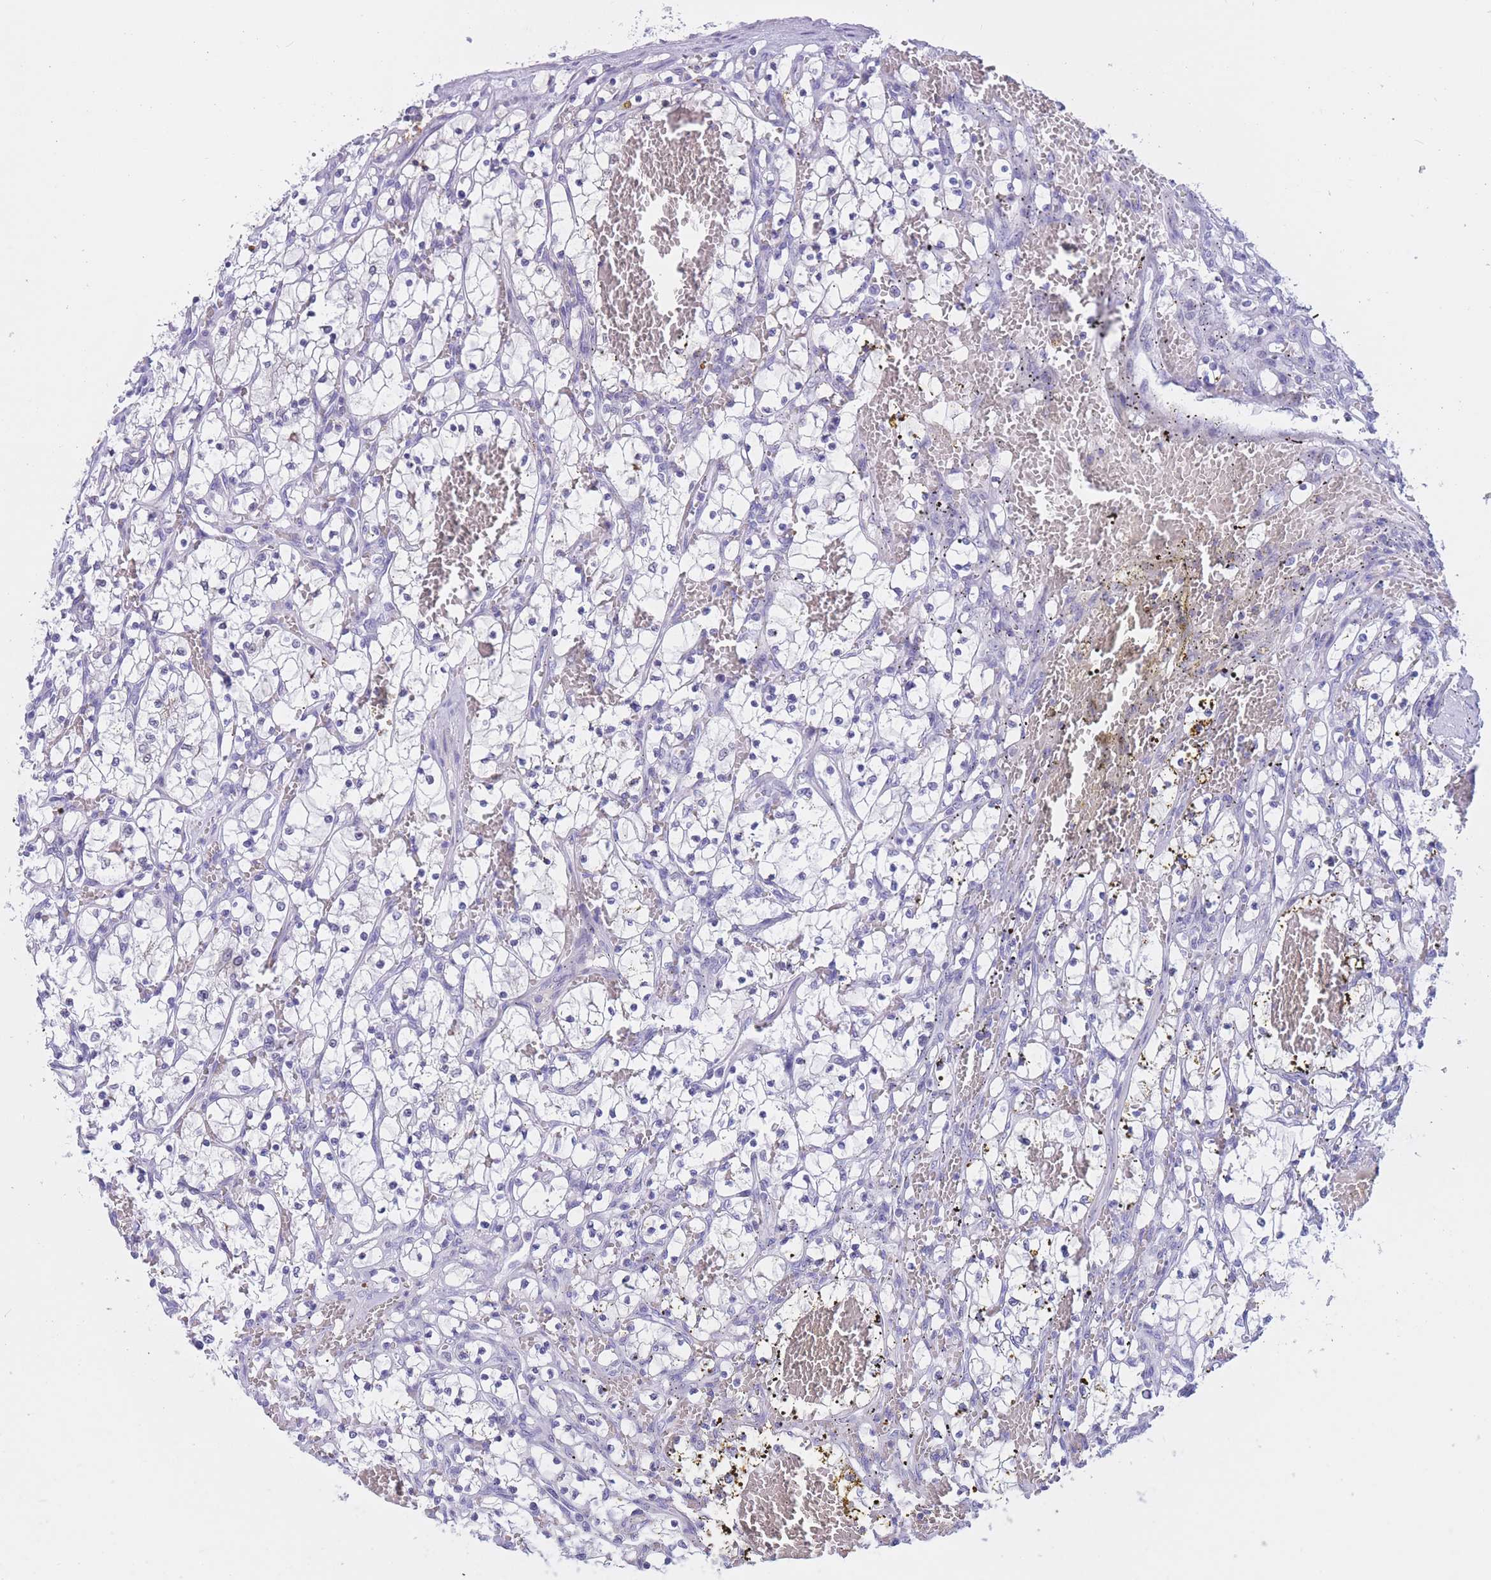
{"staining": {"intensity": "negative", "quantity": "none", "location": "none"}, "tissue": "renal cancer", "cell_type": "Tumor cells", "image_type": "cancer", "snomed": [{"axis": "morphology", "description": "Adenocarcinoma, NOS"}, {"axis": "topography", "description": "Kidney"}], "caption": "An IHC micrograph of renal adenocarcinoma is shown. There is no staining in tumor cells of renal adenocarcinoma.", "gene": "BOP1", "patient": {"sex": "female", "age": 69}}